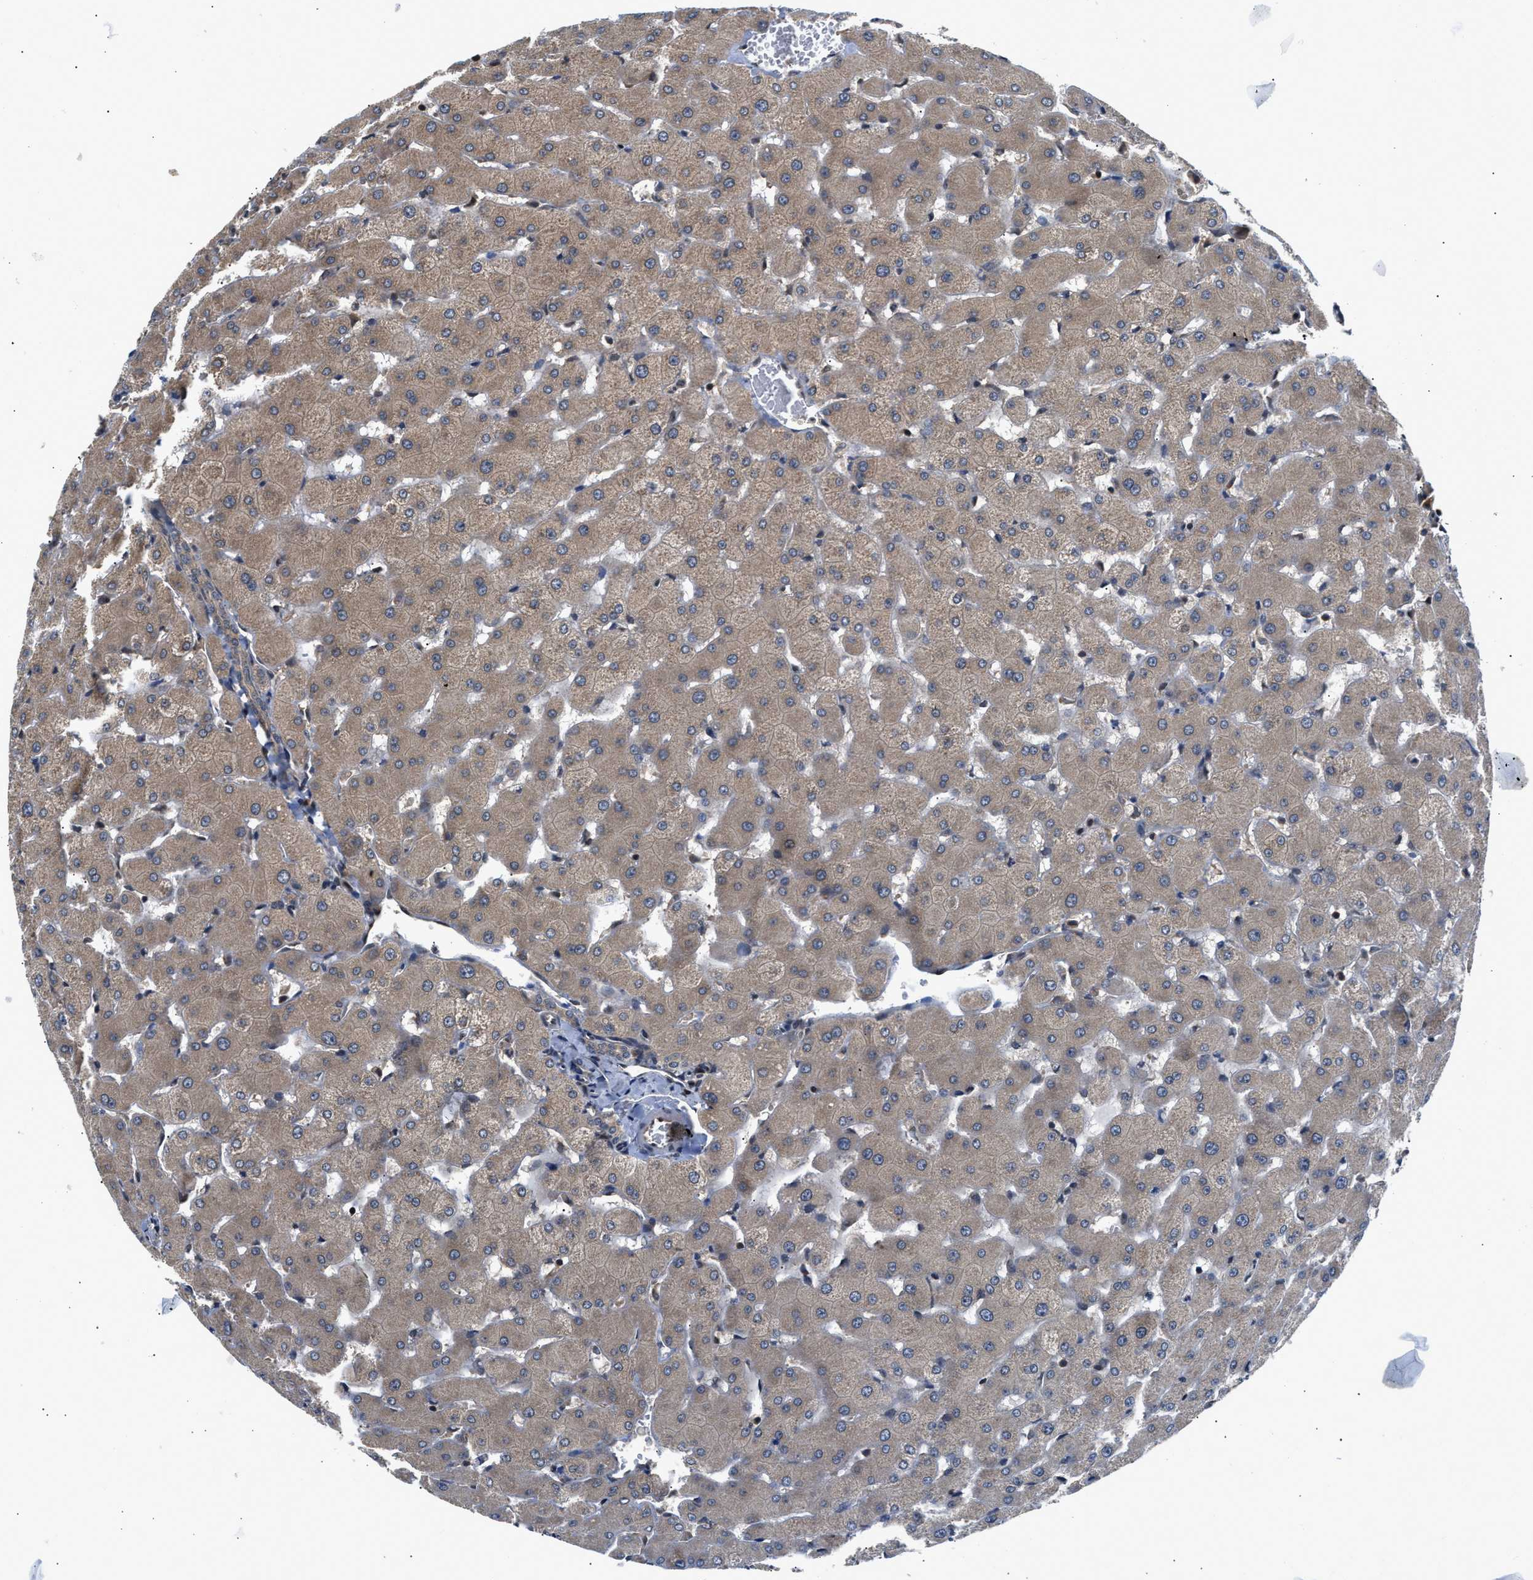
{"staining": {"intensity": "weak", "quantity": ">75%", "location": "cytoplasmic/membranous"}, "tissue": "liver", "cell_type": "Cholangiocytes", "image_type": "normal", "snomed": [{"axis": "morphology", "description": "Normal tissue, NOS"}, {"axis": "topography", "description": "Liver"}], "caption": "This photomicrograph shows unremarkable liver stained with immunohistochemistry (IHC) to label a protein in brown. The cytoplasmic/membranous of cholangiocytes show weak positivity for the protein. Nuclei are counter-stained blue.", "gene": "RAB29", "patient": {"sex": "female", "age": 63}}